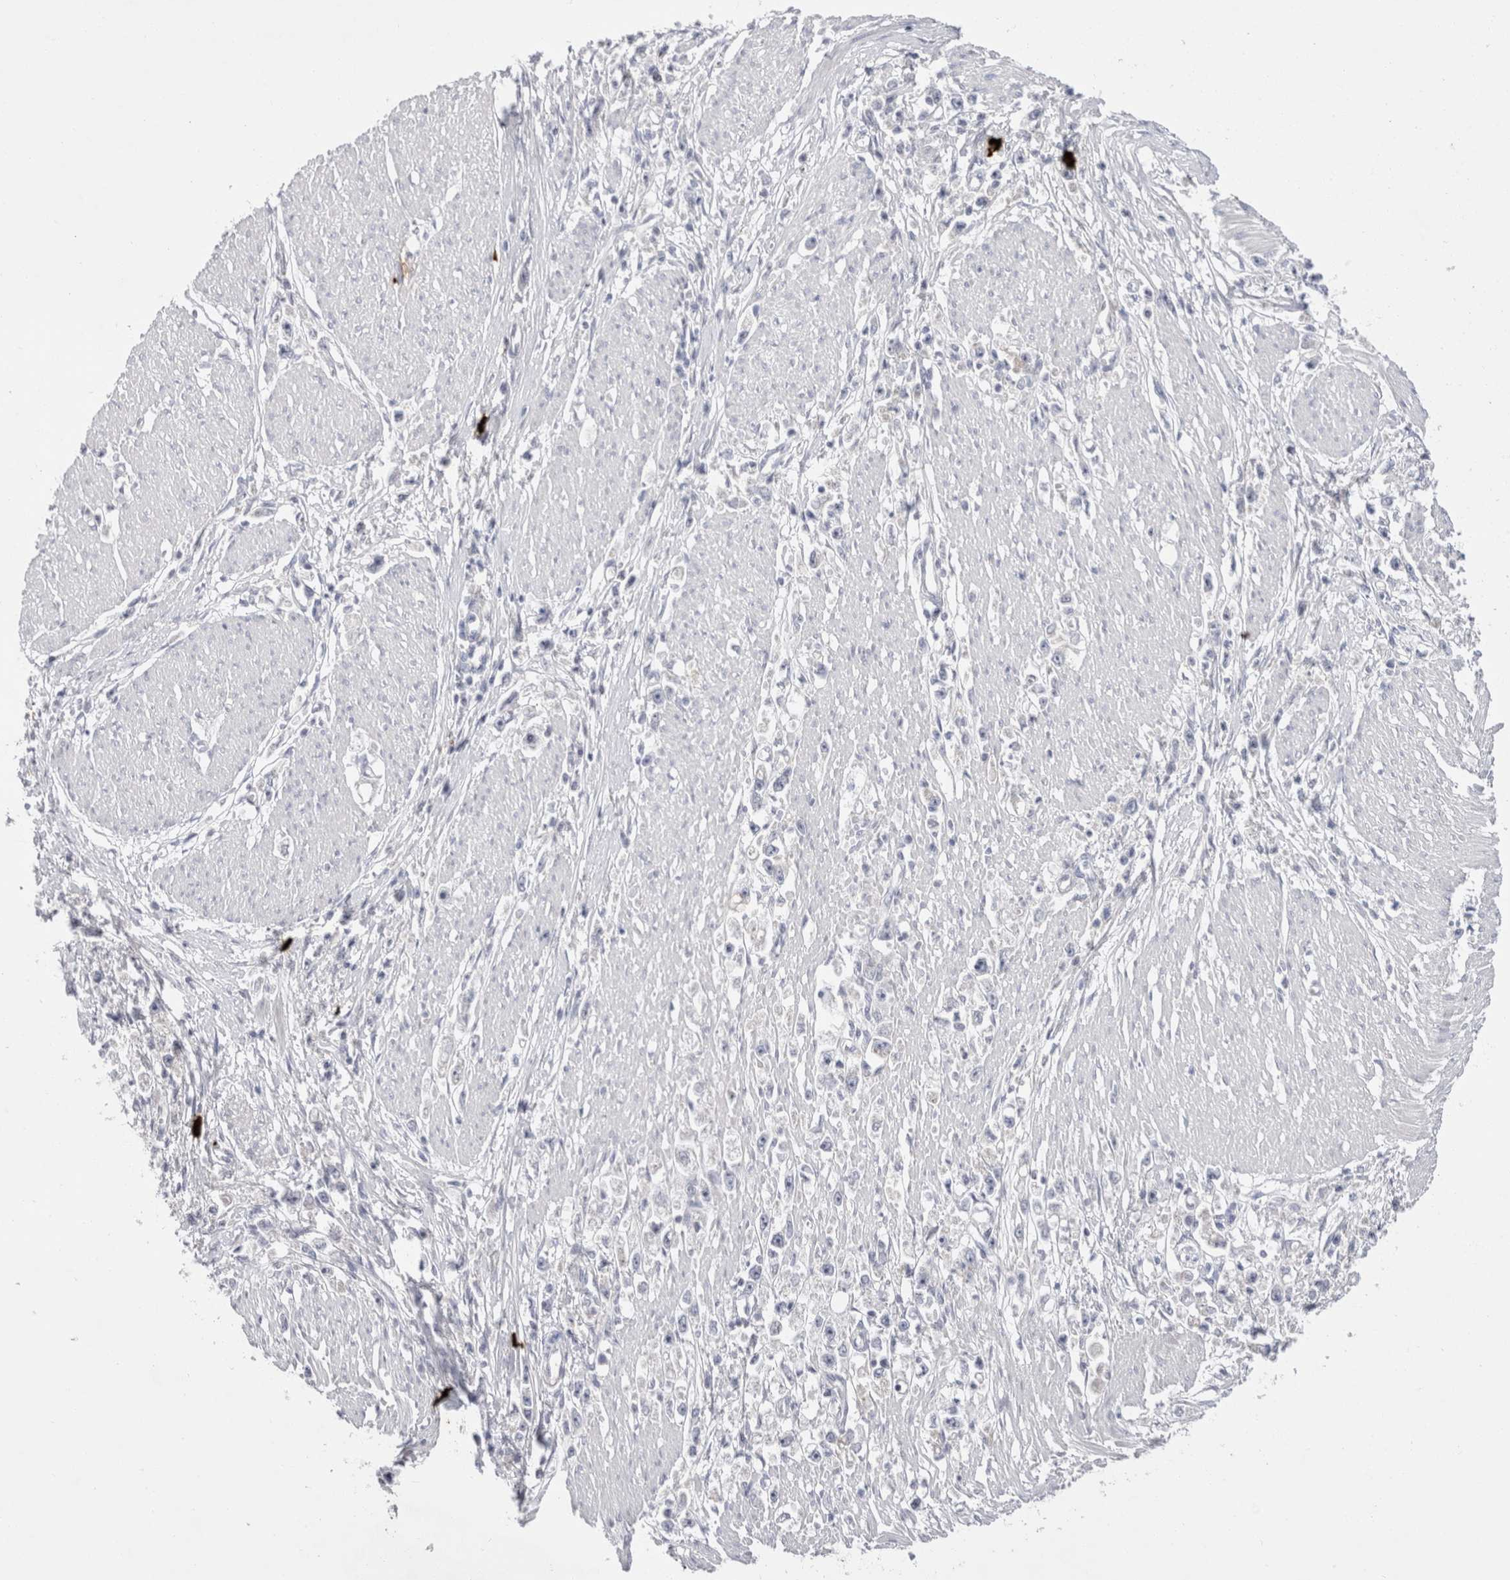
{"staining": {"intensity": "negative", "quantity": "none", "location": "none"}, "tissue": "stomach cancer", "cell_type": "Tumor cells", "image_type": "cancer", "snomed": [{"axis": "morphology", "description": "Adenocarcinoma, NOS"}, {"axis": "topography", "description": "Stomach"}], "caption": "A micrograph of stomach cancer (adenocarcinoma) stained for a protein reveals no brown staining in tumor cells. Brightfield microscopy of immunohistochemistry (IHC) stained with DAB (brown) and hematoxylin (blue), captured at high magnification.", "gene": "SPINK2", "patient": {"sex": "female", "age": 59}}